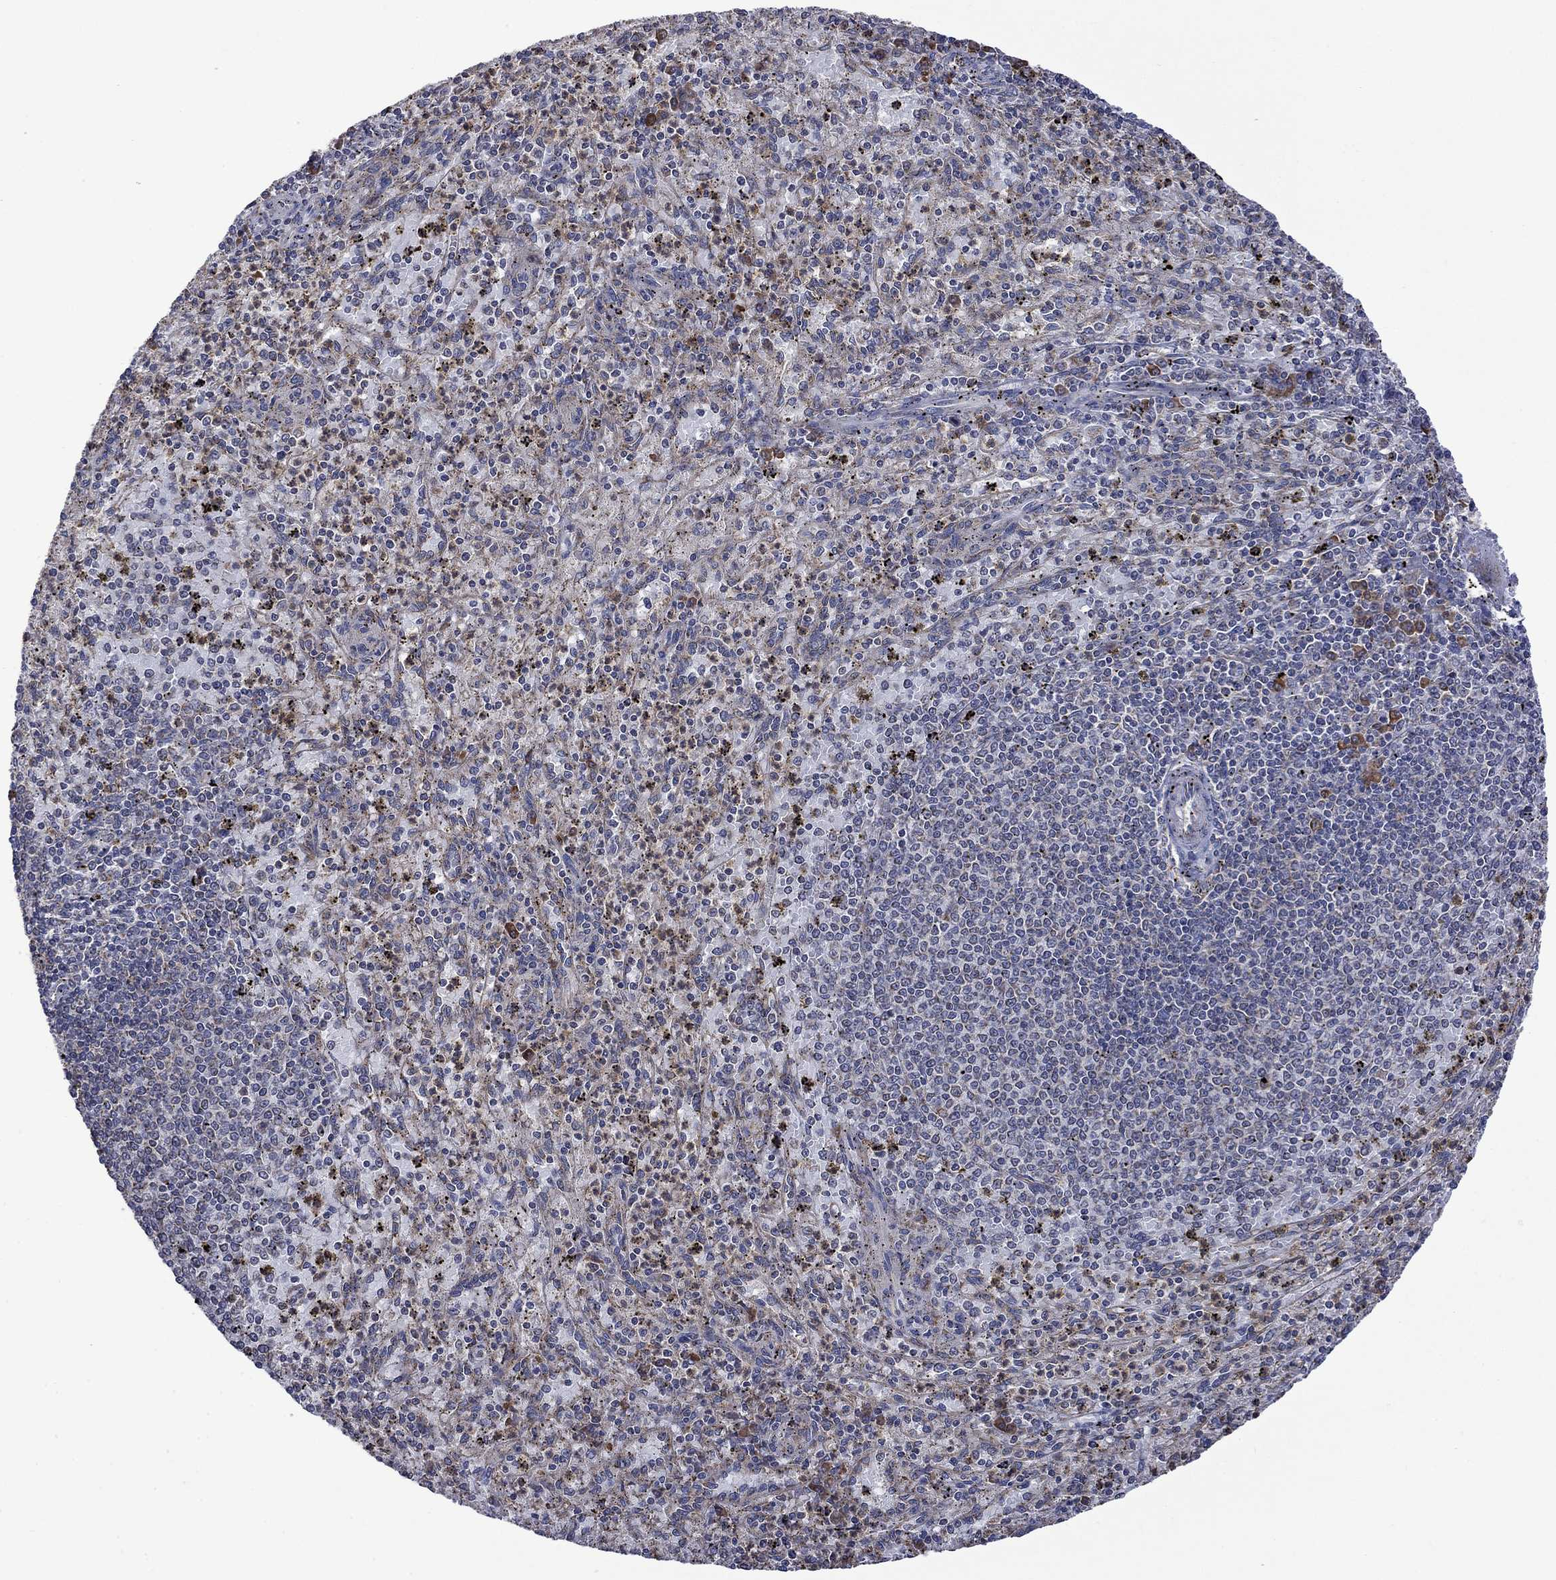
{"staining": {"intensity": "negative", "quantity": "none", "location": "none"}, "tissue": "spleen", "cell_type": "Cells in red pulp", "image_type": "normal", "snomed": [{"axis": "morphology", "description": "Normal tissue, NOS"}, {"axis": "topography", "description": "Spleen"}], "caption": "A photomicrograph of spleen stained for a protein displays no brown staining in cells in red pulp. (DAB IHC, high magnification).", "gene": "FURIN", "patient": {"sex": "male", "age": 60}}